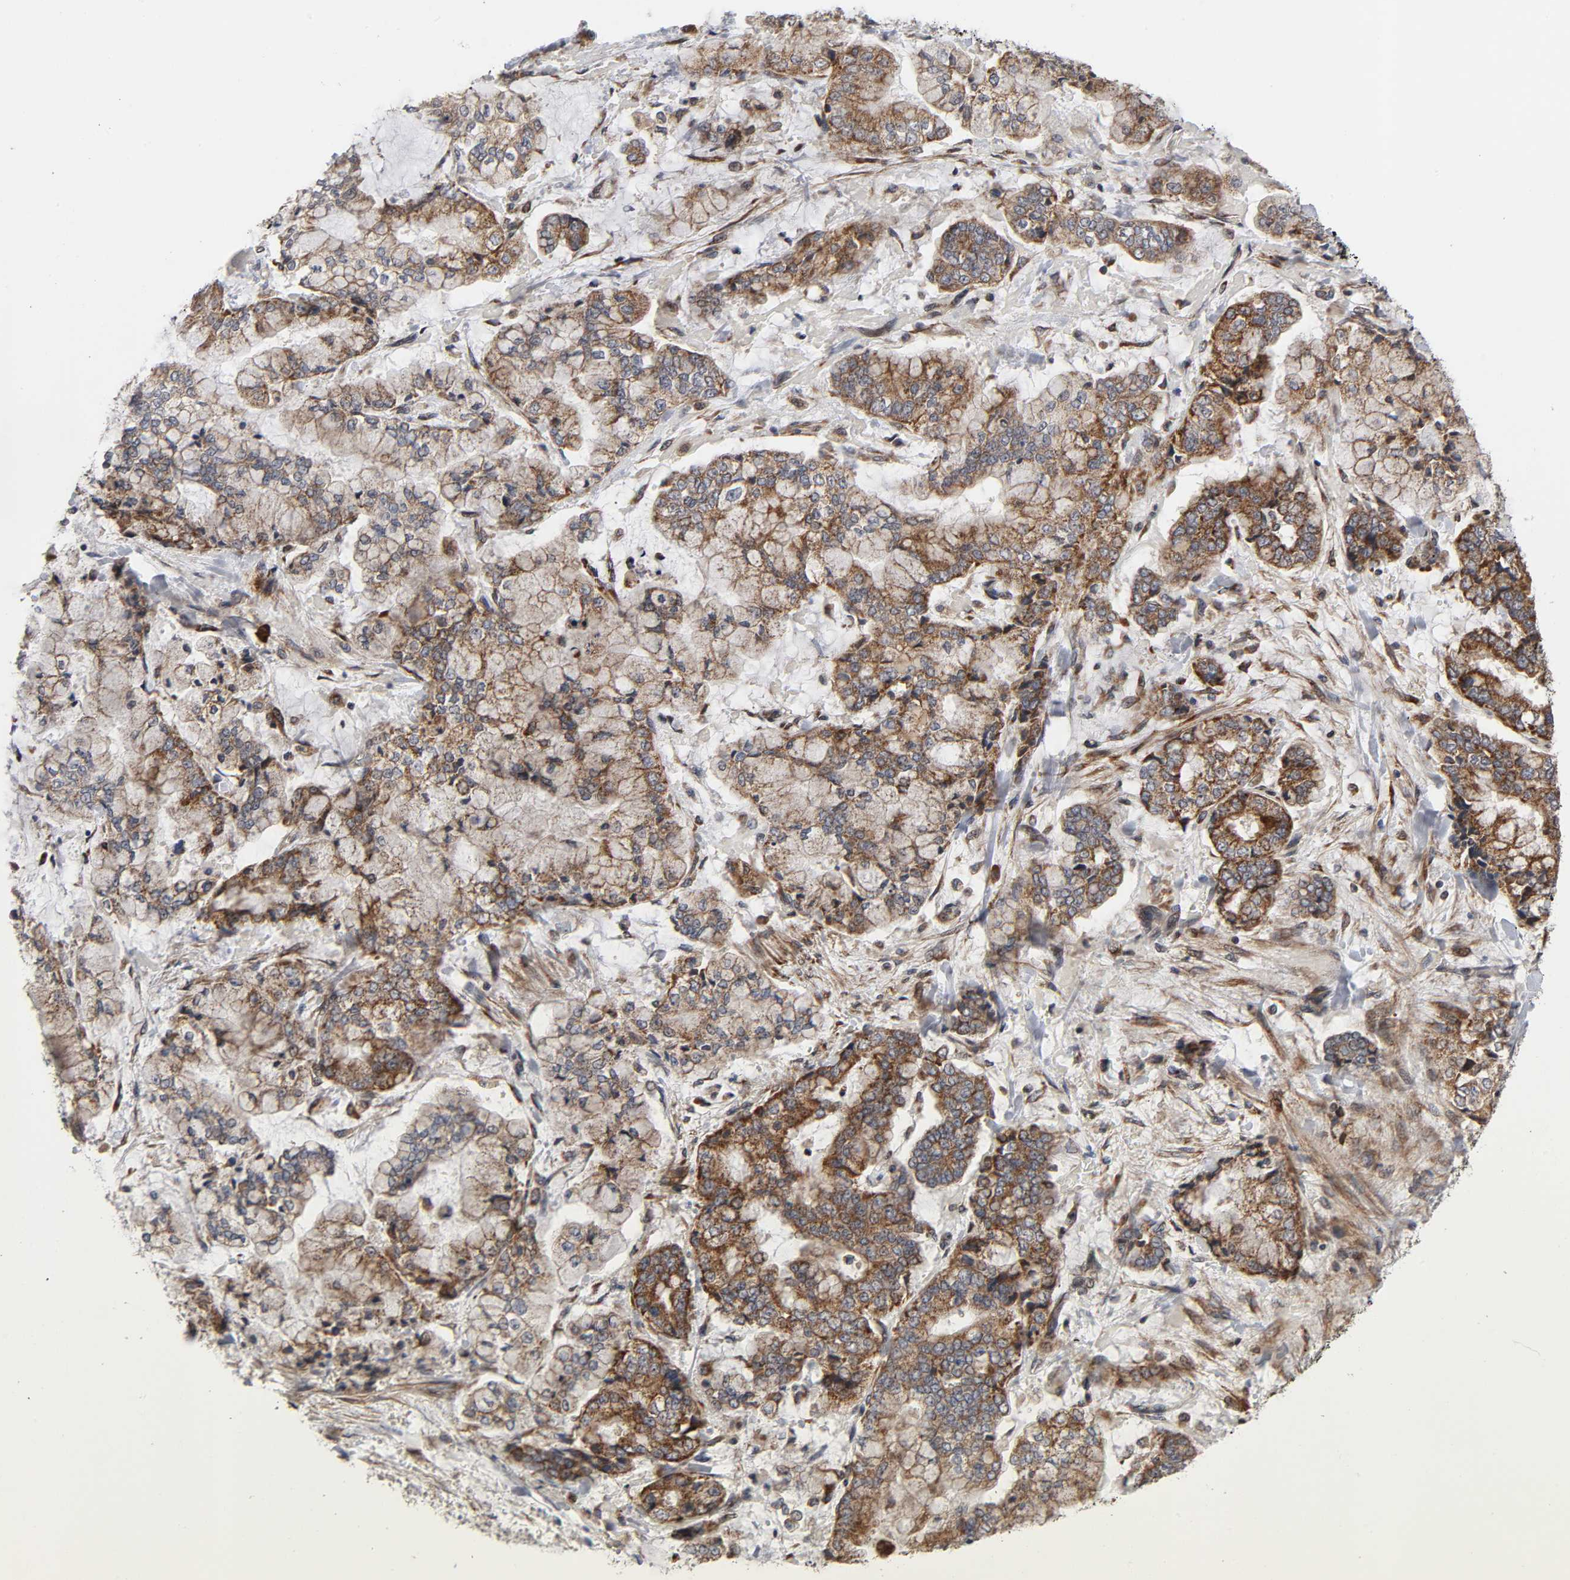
{"staining": {"intensity": "strong", "quantity": ">75%", "location": "cytoplasmic/membranous"}, "tissue": "stomach cancer", "cell_type": "Tumor cells", "image_type": "cancer", "snomed": [{"axis": "morphology", "description": "Normal tissue, NOS"}, {"axis": "morphology", "description": "Adenocarcinoma, NOS"}, {"axis": "topography", "description": "Stomach, upper"}, {"axis": "topography", "description": "Stomach"}], "caption": "This is a photomicrograph of immunohistochemistry staining of adenocarcinoma (stomach), which shows strong expression in the cytoplasmic/membranous of tumor cells.", "gene": "SLC30A9", "patient": {"sex": "male", "age": 76}}